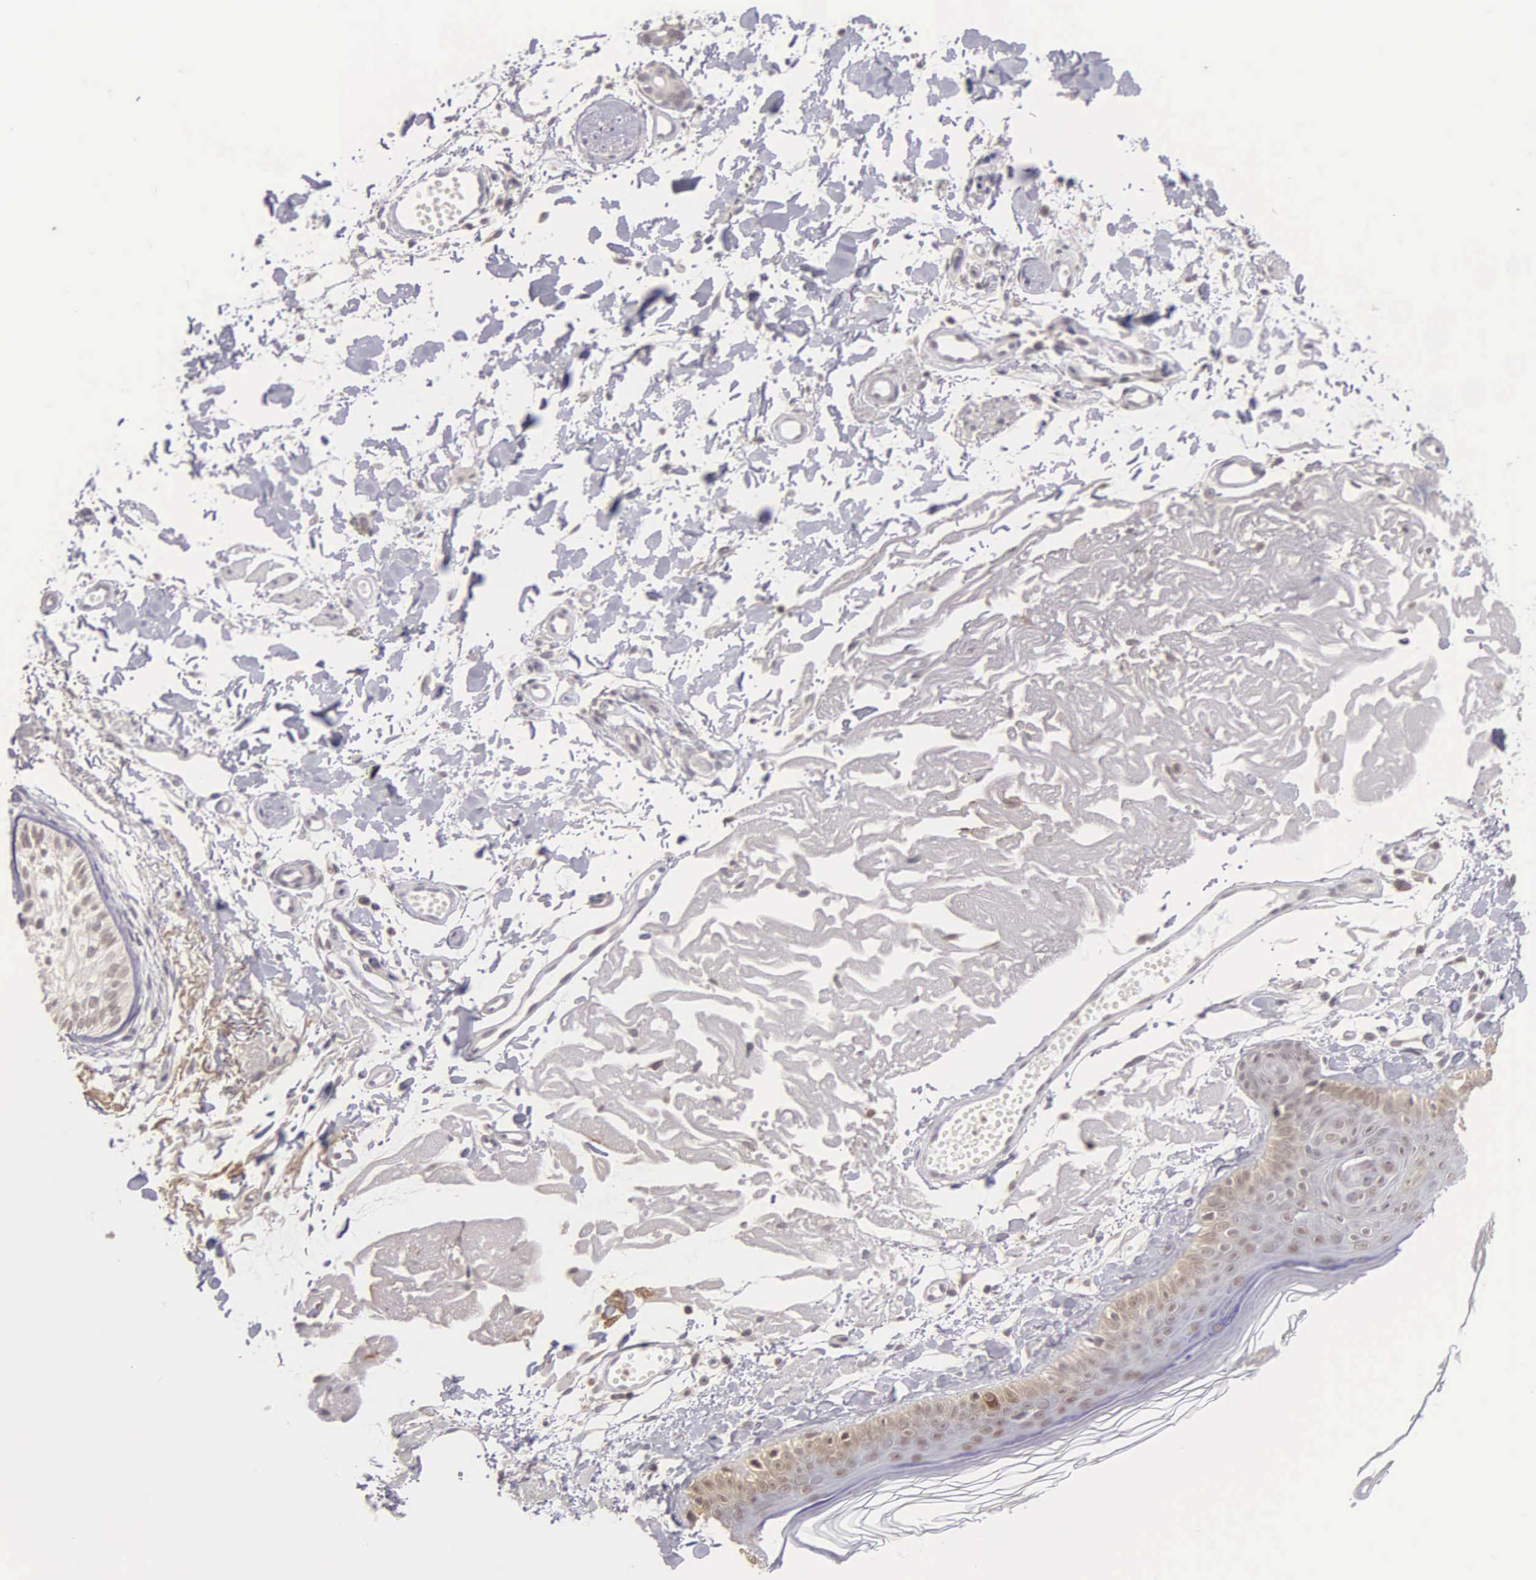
{"staining": {"intensity": "weak", "quantity": ">75%", "location": "cytoplasmic/membranous,nuclear"}, "tissue": "skin", "cell_type": "Fibroblasts", "image_type": "normal", "snomed": [{"axis": "morphology", "description": "Normal tissue, NOS"}, {"axis": "topography", "description": "Skin"}], "caption": "This photomicrograph shows immunohistochemistry (IHC) staining of normal skin, with low weak cytoplasmic/membranous,nuclear staining in about >75% of fibroblasts.", "gene": "BRD1", "patient": {"sex": "male", "age": 83}}